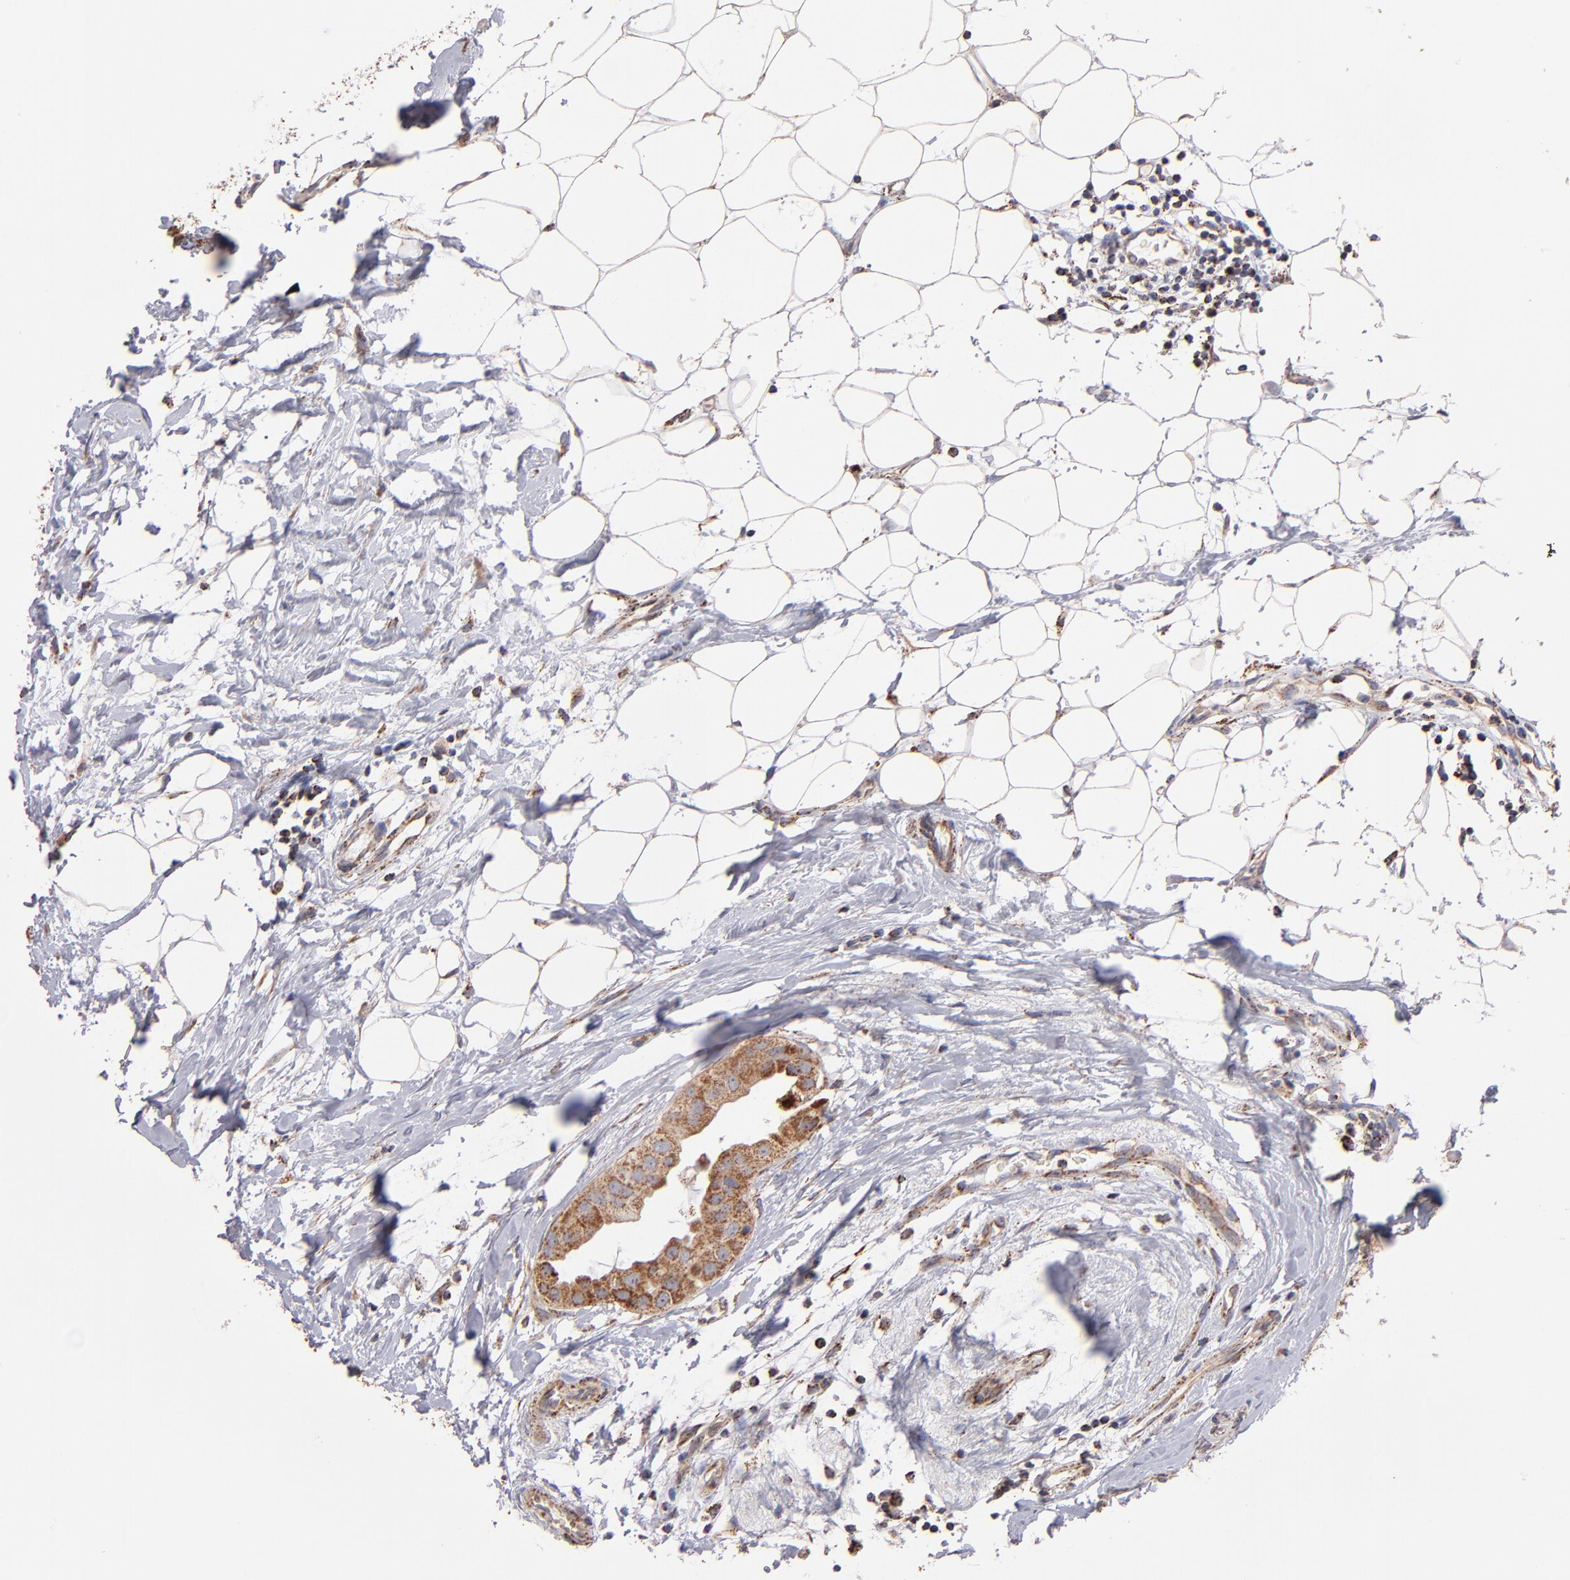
{"staining": {"intensity": "moderate", "quantity": ">75%", "location": "cytoplasmic/membranous"}, "tissue": "breast cancer", "cell_type": "Tumor cells", "image_type": "cancer", "snomed": [{"axis": "morphology", "description": "Duct carcinoma"}, {"axis": "topography", "description": "Breast"}], "caption": "This photomicrograph demonstrates infiltrating ductal carcinoma (breast) stained with immunohistochemistry to label a protein in brown. The cytoplasmic/membranous of tumor cells show moderate positivity for the protein. Nuclei are counter-stained blue.", "gene": "DLST", "patient": {"sex": "female", "age": 40}}